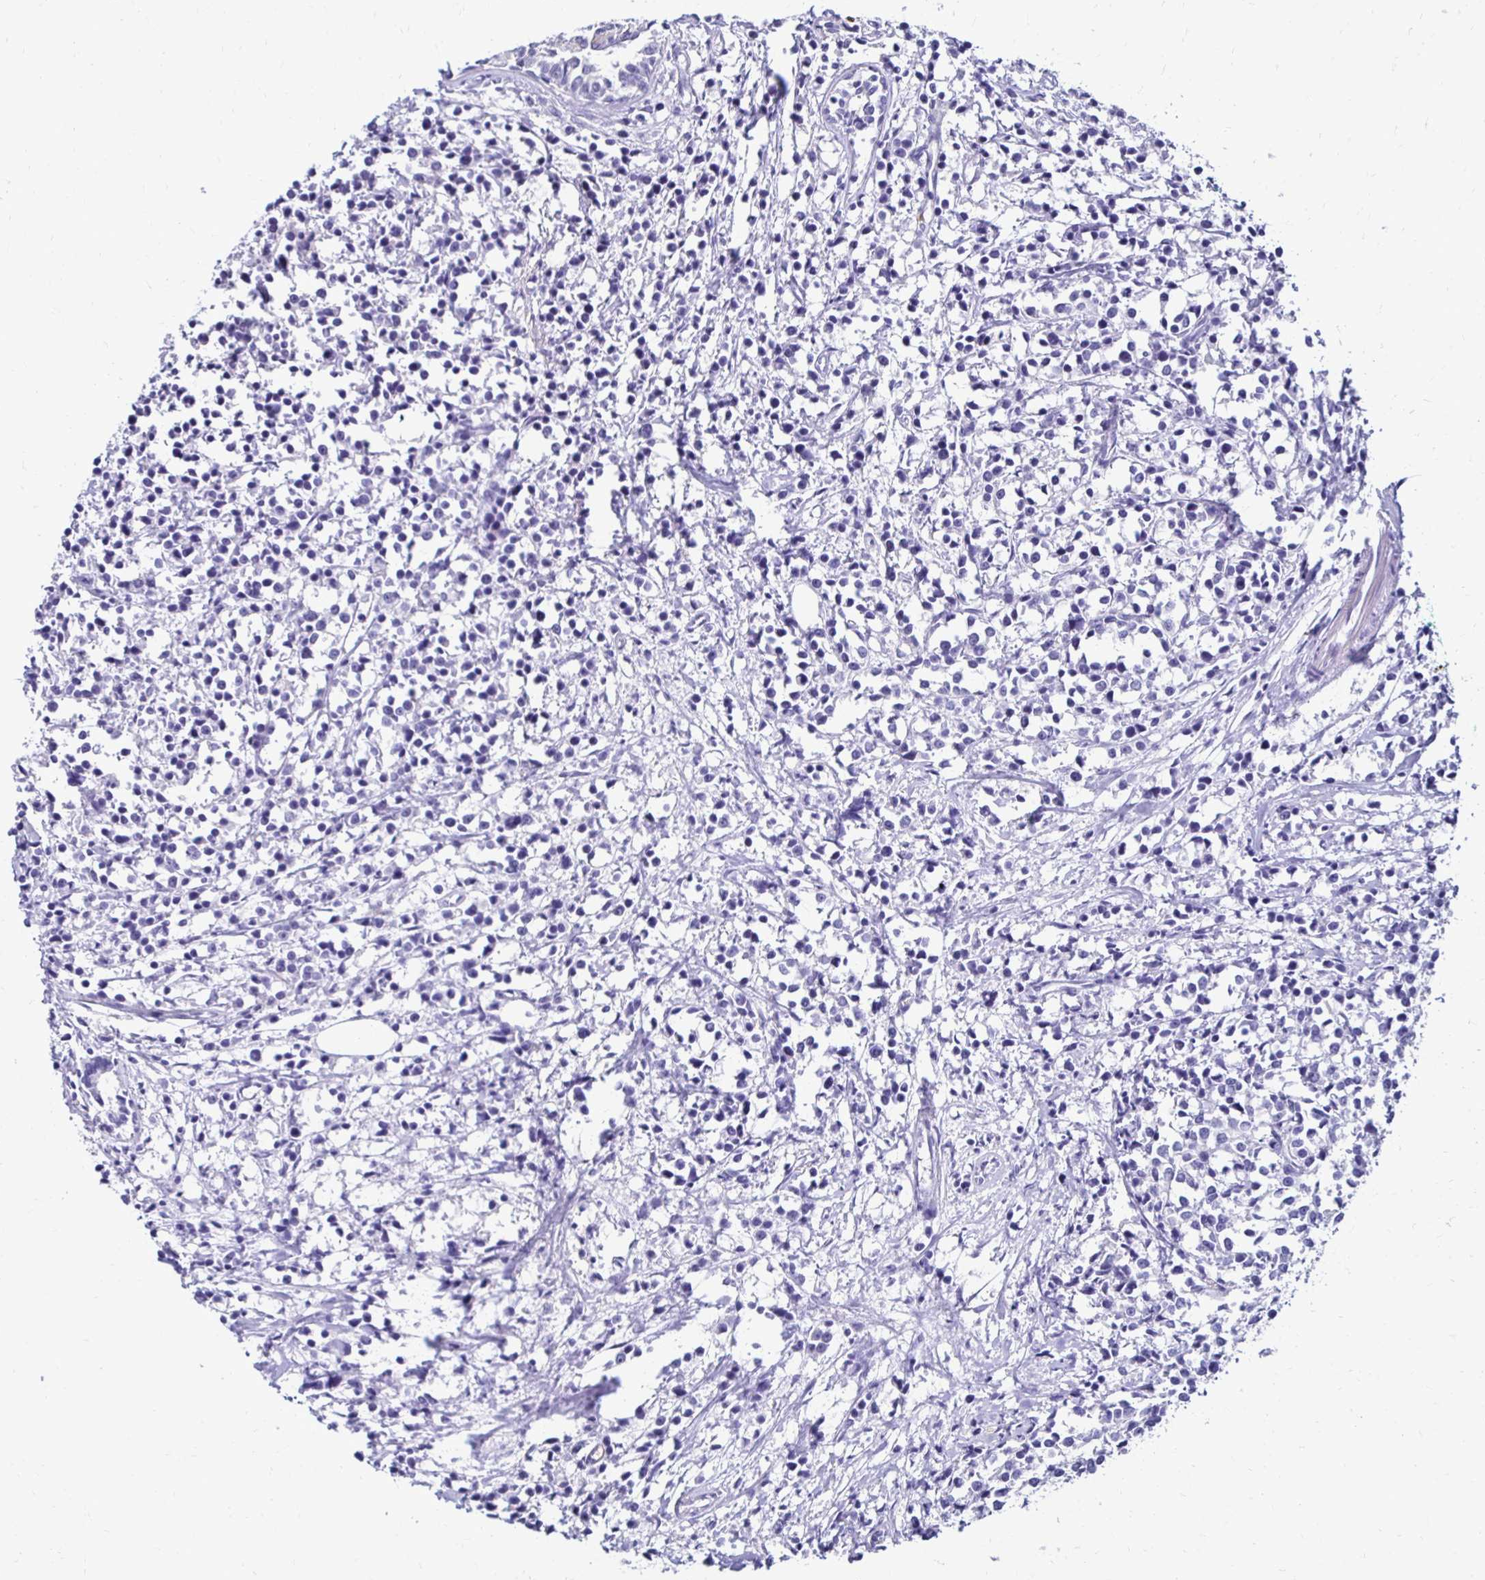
{"staining": {"intensity": "negative", "quantity": "none", "location": "none"}, "tissue": "breast cancer", "cell_type": "Tumor cells", "image_type": "cancer", "snomed": [{"axis": "morphology", "description": "Duct carcinoma"}, {"axis": "topography", "description": "Breast"}], "caption": "The photomicrograph exhibits no significant positivity in tumor cells of breast invasive ductal carcinoma.", "gene": "RHBDL3", "patient": {"sex": "female", "age": 80}}